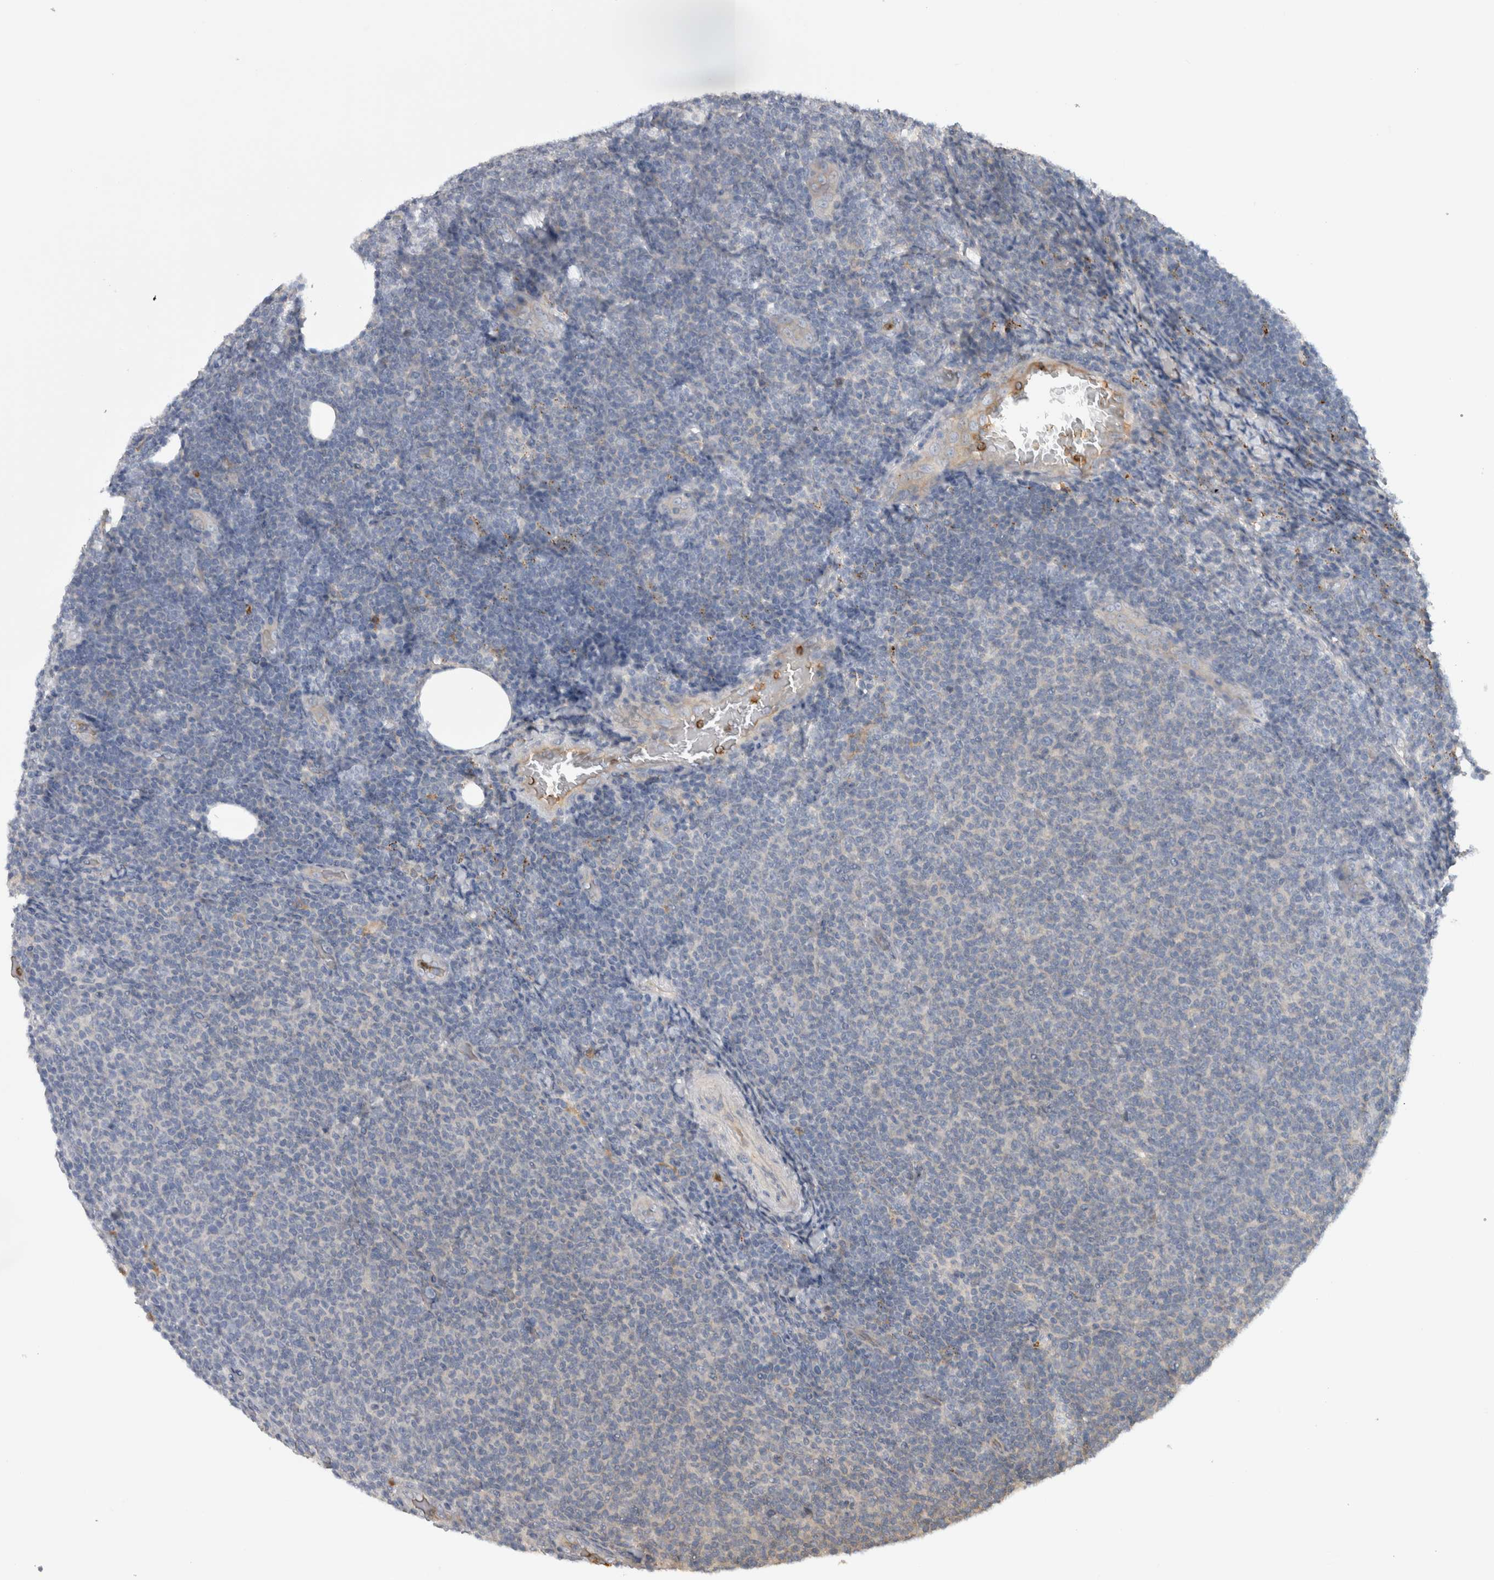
{"staining": {"intensity": "negative", "quantity": "none", "location": "none"}, "tissue": "lymphoma", "cell_type": "Tumor cells", "image_type": "cancer", "snomed": [{"axis": "morphology", "description": "Malignant lymphoma, non-Hodgkin's type, Low grade"}, {"axis": "topography", "description": "Lymph node"}], "caption": "This is a micrograph of immunohistochemistry staining of malignant lymphoma, non-Hodgkin's type (low-grade), which shows no positivity in tumor cells.", "gene": "TBCE", "patient": {"sex": "male", "age": 66}}